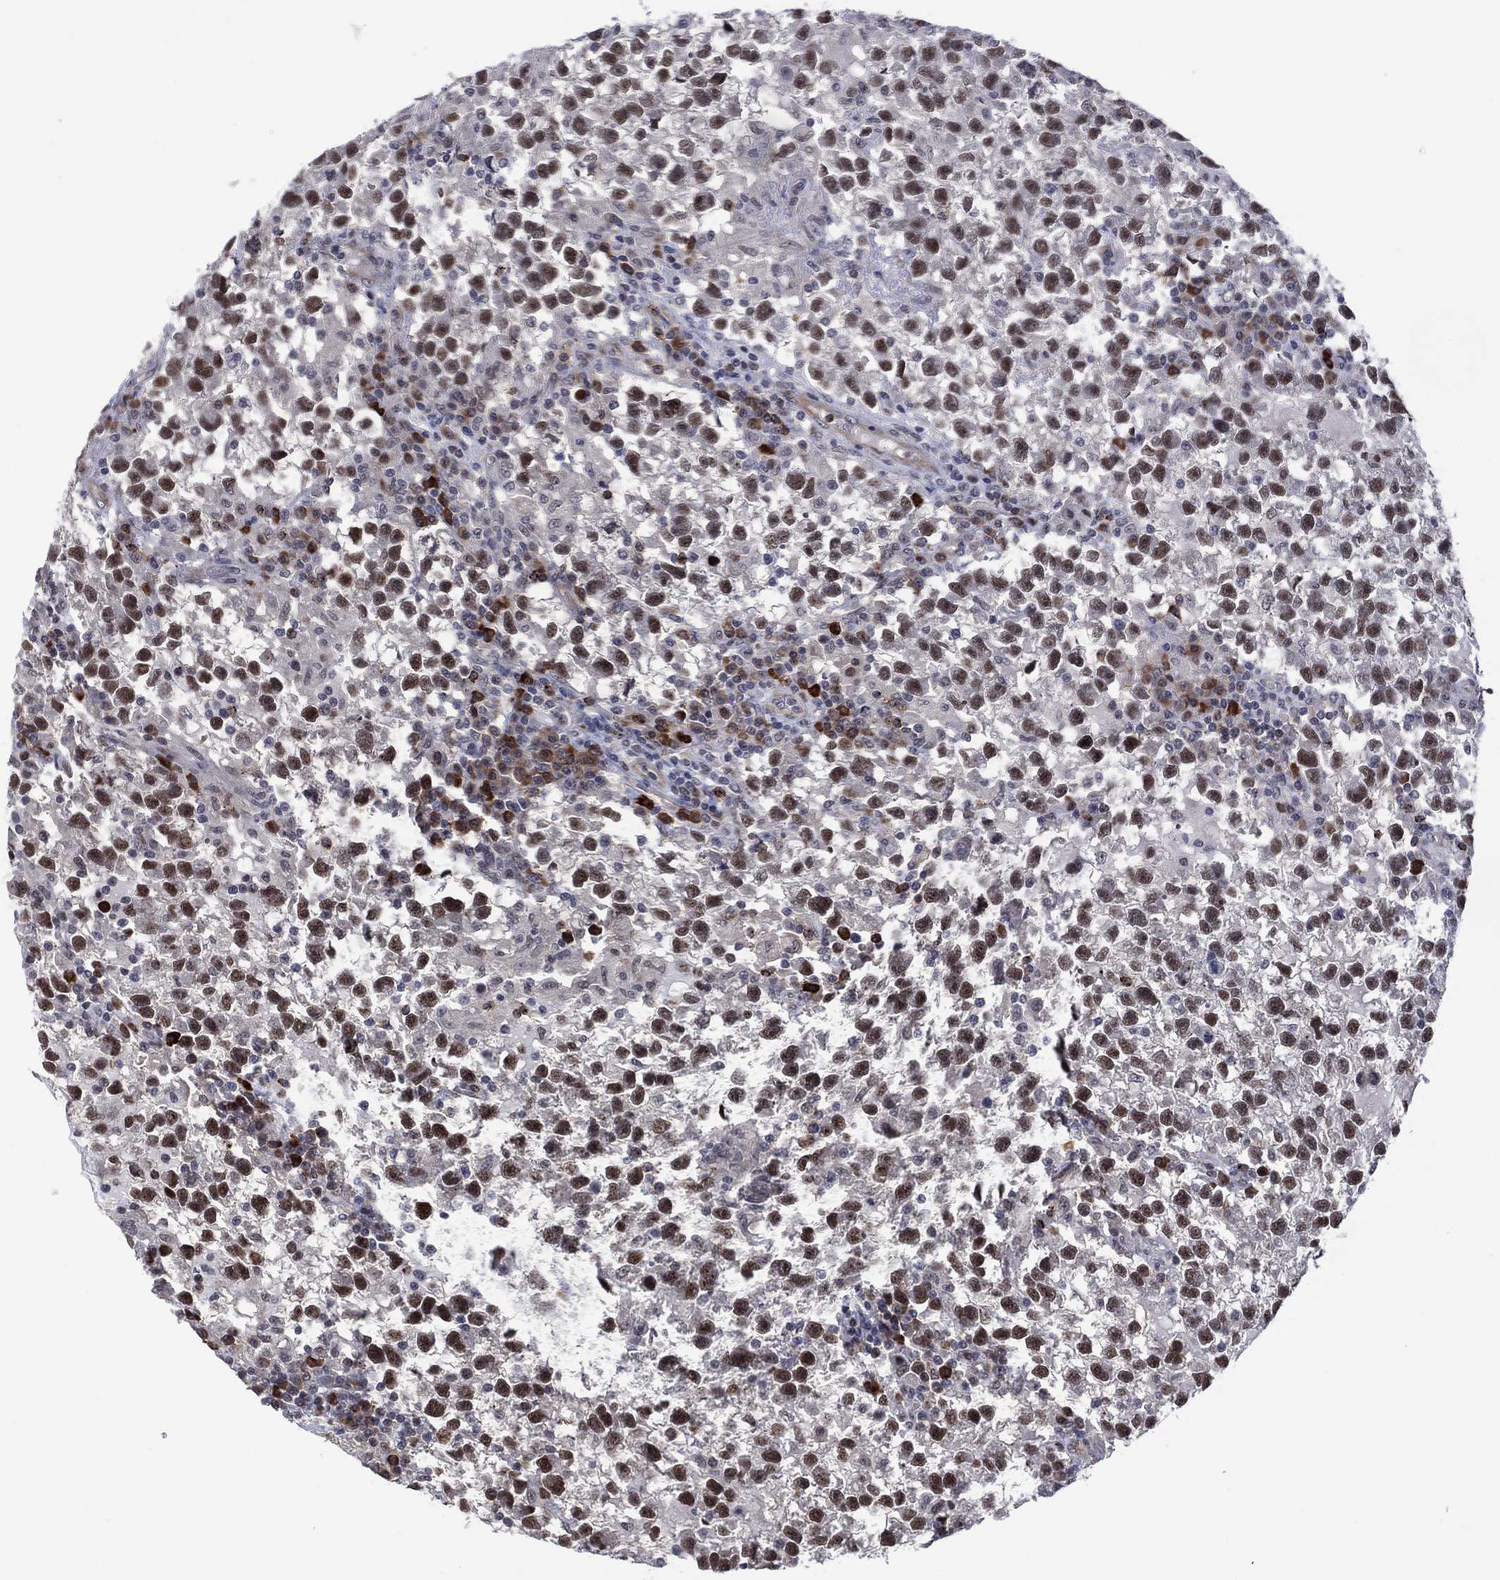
{"staining": {"intensity": "moderate", "quantity": ">75%", "location": "nuclear"}, "tissue": "testis cancer", "cell_type": "Tumor cells", "image_type": "cancer", "snomed": [{"axis": "morphology", "description": "Seminoma, NOS"}, {"axis": "topography", "description": "Testis"}], "caption": "The immunohistochemical stain highlights moderate nuclear staining in tumor cells of testis seminoma tissue.", "gene": "DPP4", "patient": {"sex": "male", "age": 47}}